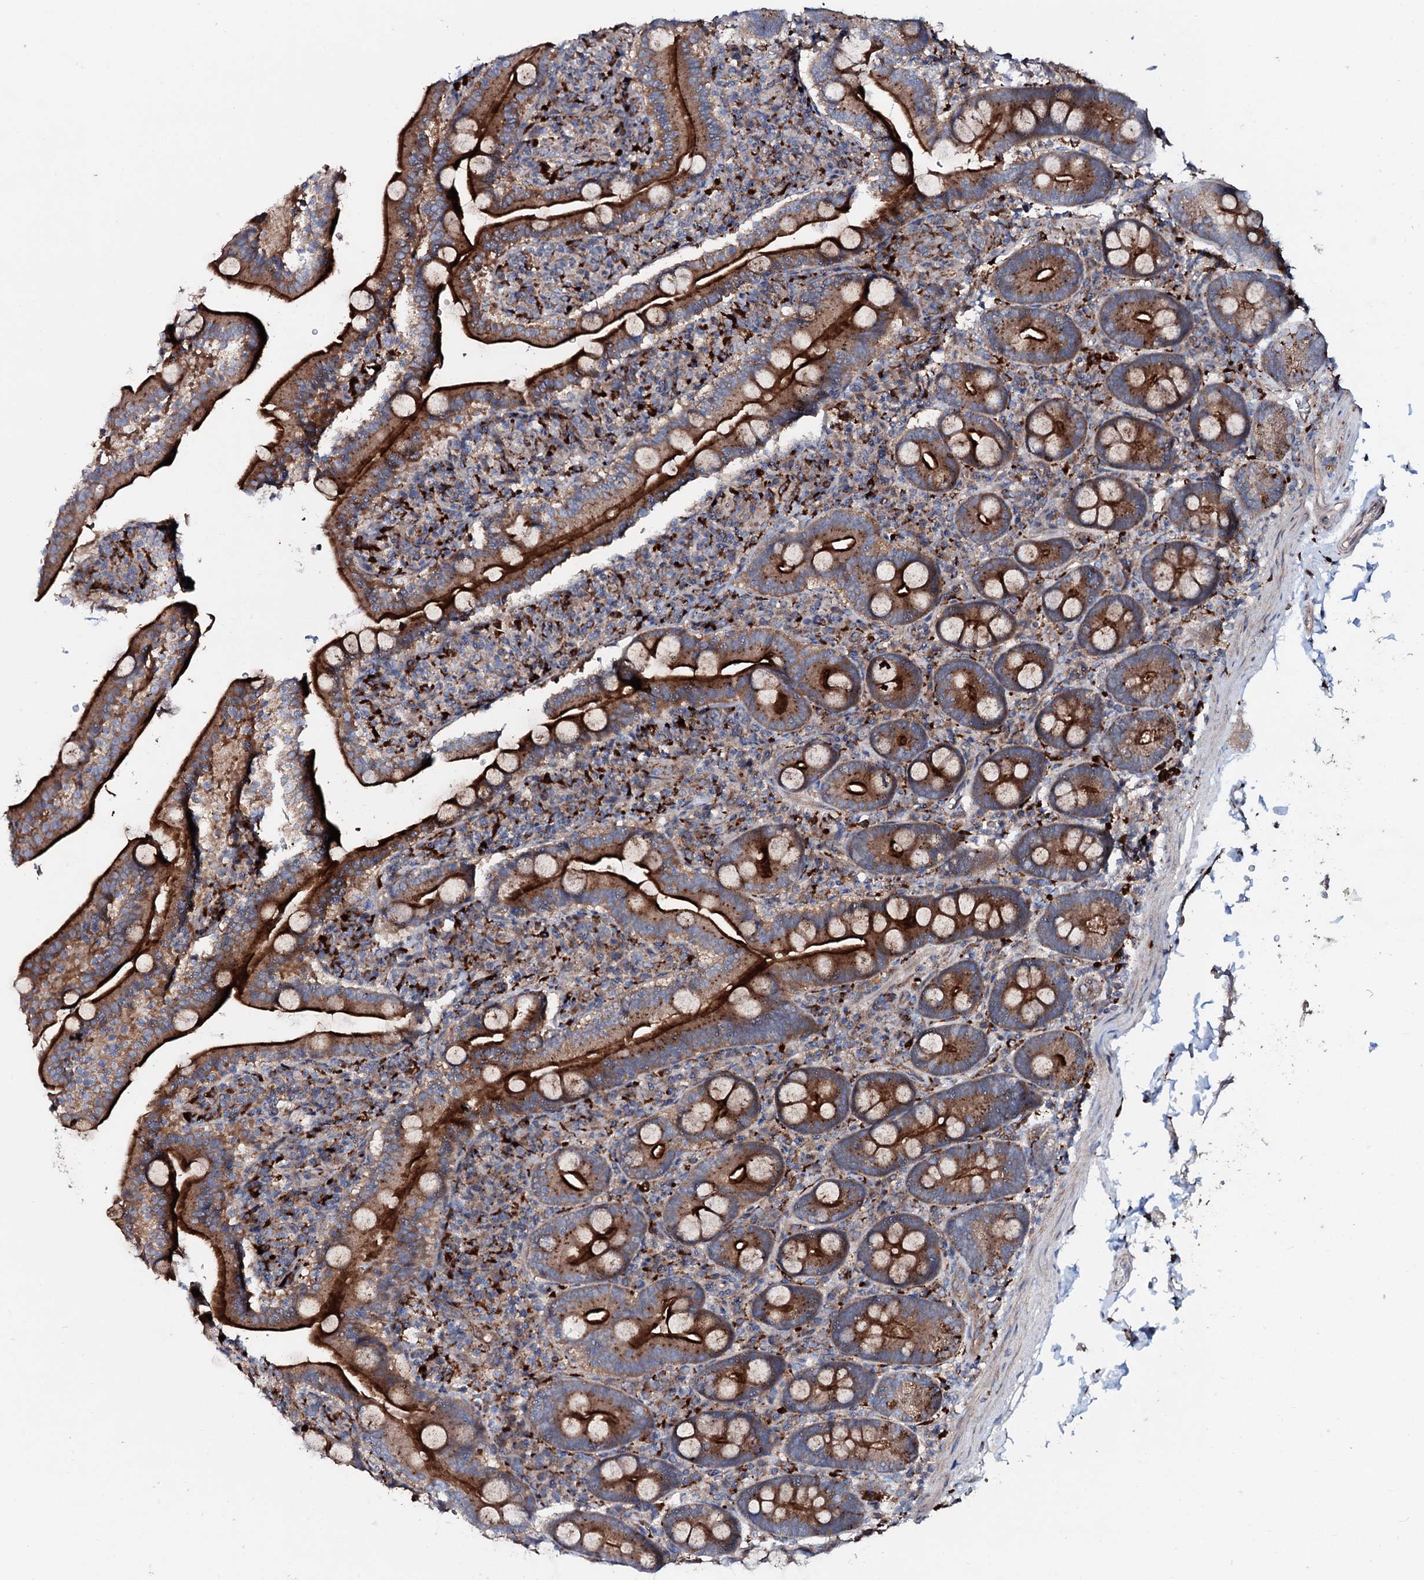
{"staining": {"intensity": "strong", "quantity": ">75%", "location": "cytoplasmic/membranous"}, "tissue": "duodenum", "cell_type": "Glandular cells", "image_type": "normal", "snomed": [{"axis": "morphology", "description": "Normal tissue, NOS"}, {"axis": "topography", "description": "Duodenum"}], "caption": "Protein positivity by IHC exhibits strong cytoplasmic/membranous staining in about >75% of glandular cells in unremarkable duodenum. Using DAB (brown) and hematoxylin (blue) stains, captured at high magnification using brightfield microscopy.", "gene": "P2RX4", "patient": {"sex": "male", "age": 35}}